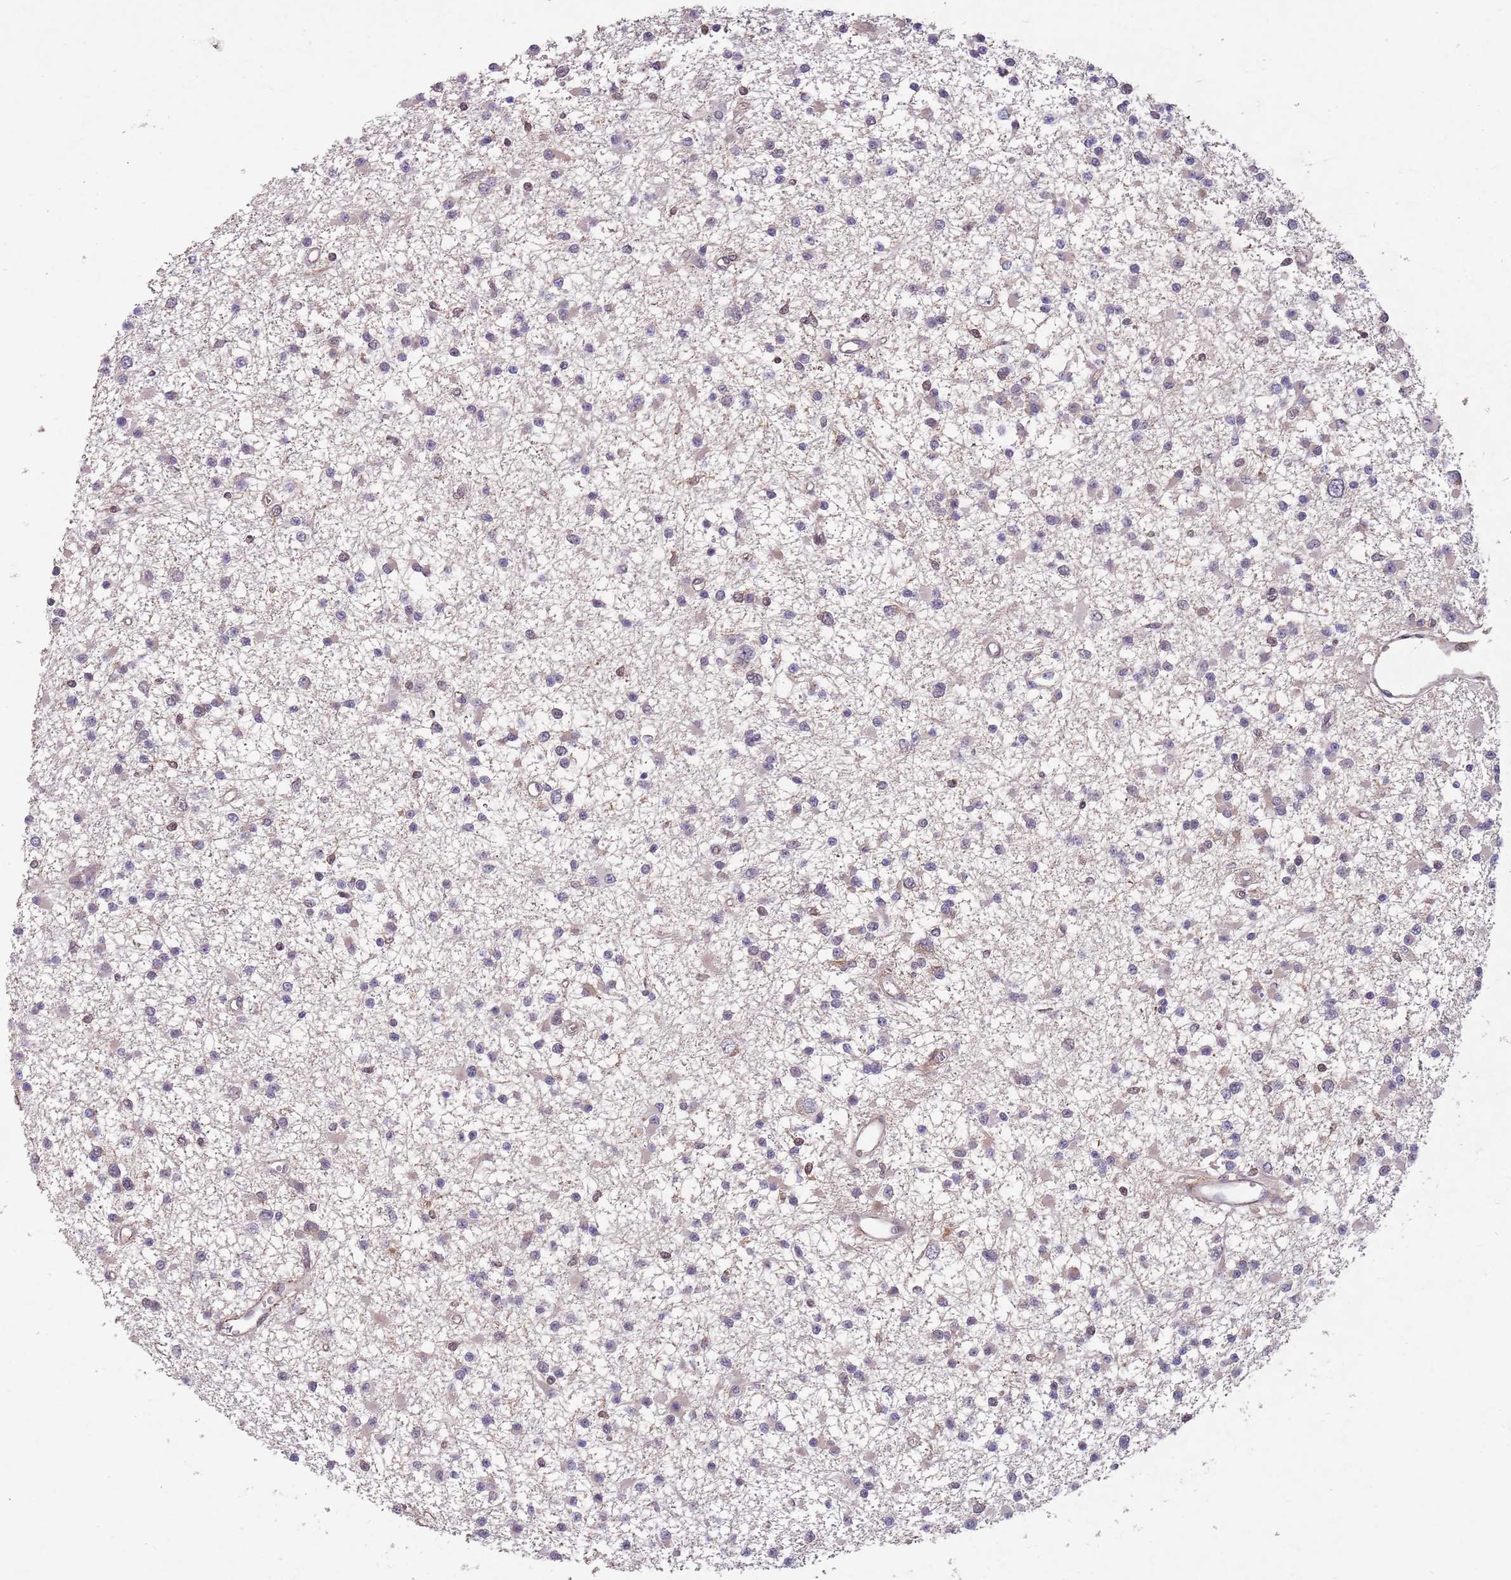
{"staining": {"intensity": "weak", "quantity": "<25%", "location": "nuclear"}, "tissue": "glioma", "cell_type": "Tumor cells", "image_type": "cancer", "snomed": [{"axis": "morphology", "description": "Glioma, malignant, Low grade"}, {"axis": "topography", "description": "Brain"}], "caption": "The image reveals no significant staining in tumor cells of malignant glioma (low-grade). (Immunohistochemistry (ihc), brightfield microscopy, high magnification).", "gene": "ZNF639", "patient": {"sex": "female", "age": 22}}